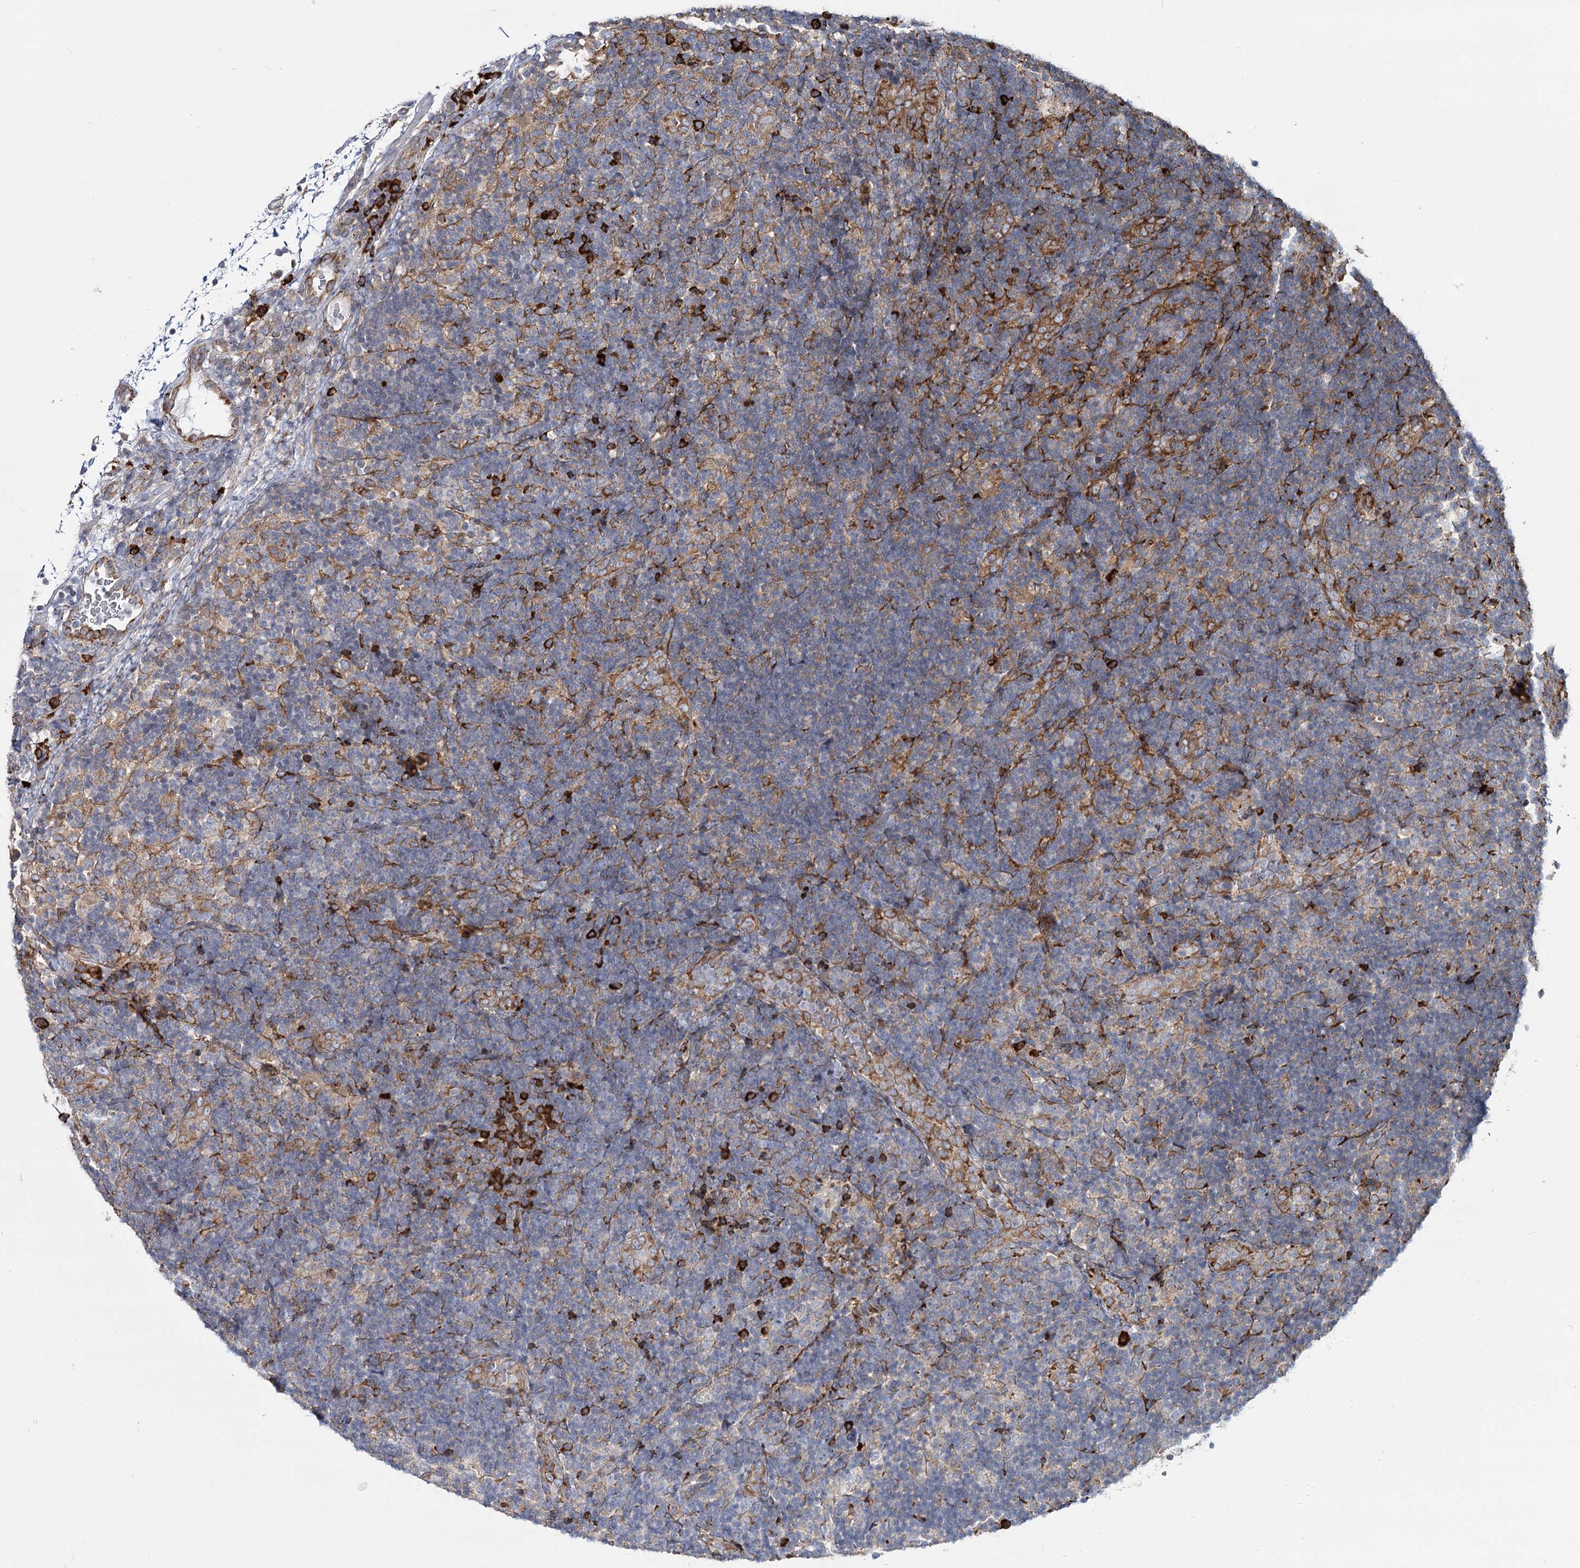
{"staining": {"intensity": "moderate", "quantity": "25%-75%", "location": "cytoplasmic/membranous"}, "tissue": "lymph node", "cell_type": "Germinal center cells", "image_type": "normal", "snomed": [{"axis": "morphology", "description": "Normal tissue, NOS"}, {"axis": "topography", "description": "Lymph node"}], "caption": "Protein analysis of unremarkable lymph node reveals moderate cytoplasmic/membranous positivity in about 25%-75% of germinal center cells. (DAB (3,3'-diaminobenzidine) = brown stain, brightfield microscopy at high magnification).", "gene": "POGLUT1", "patient": {"sex": "female", "age": 22}}